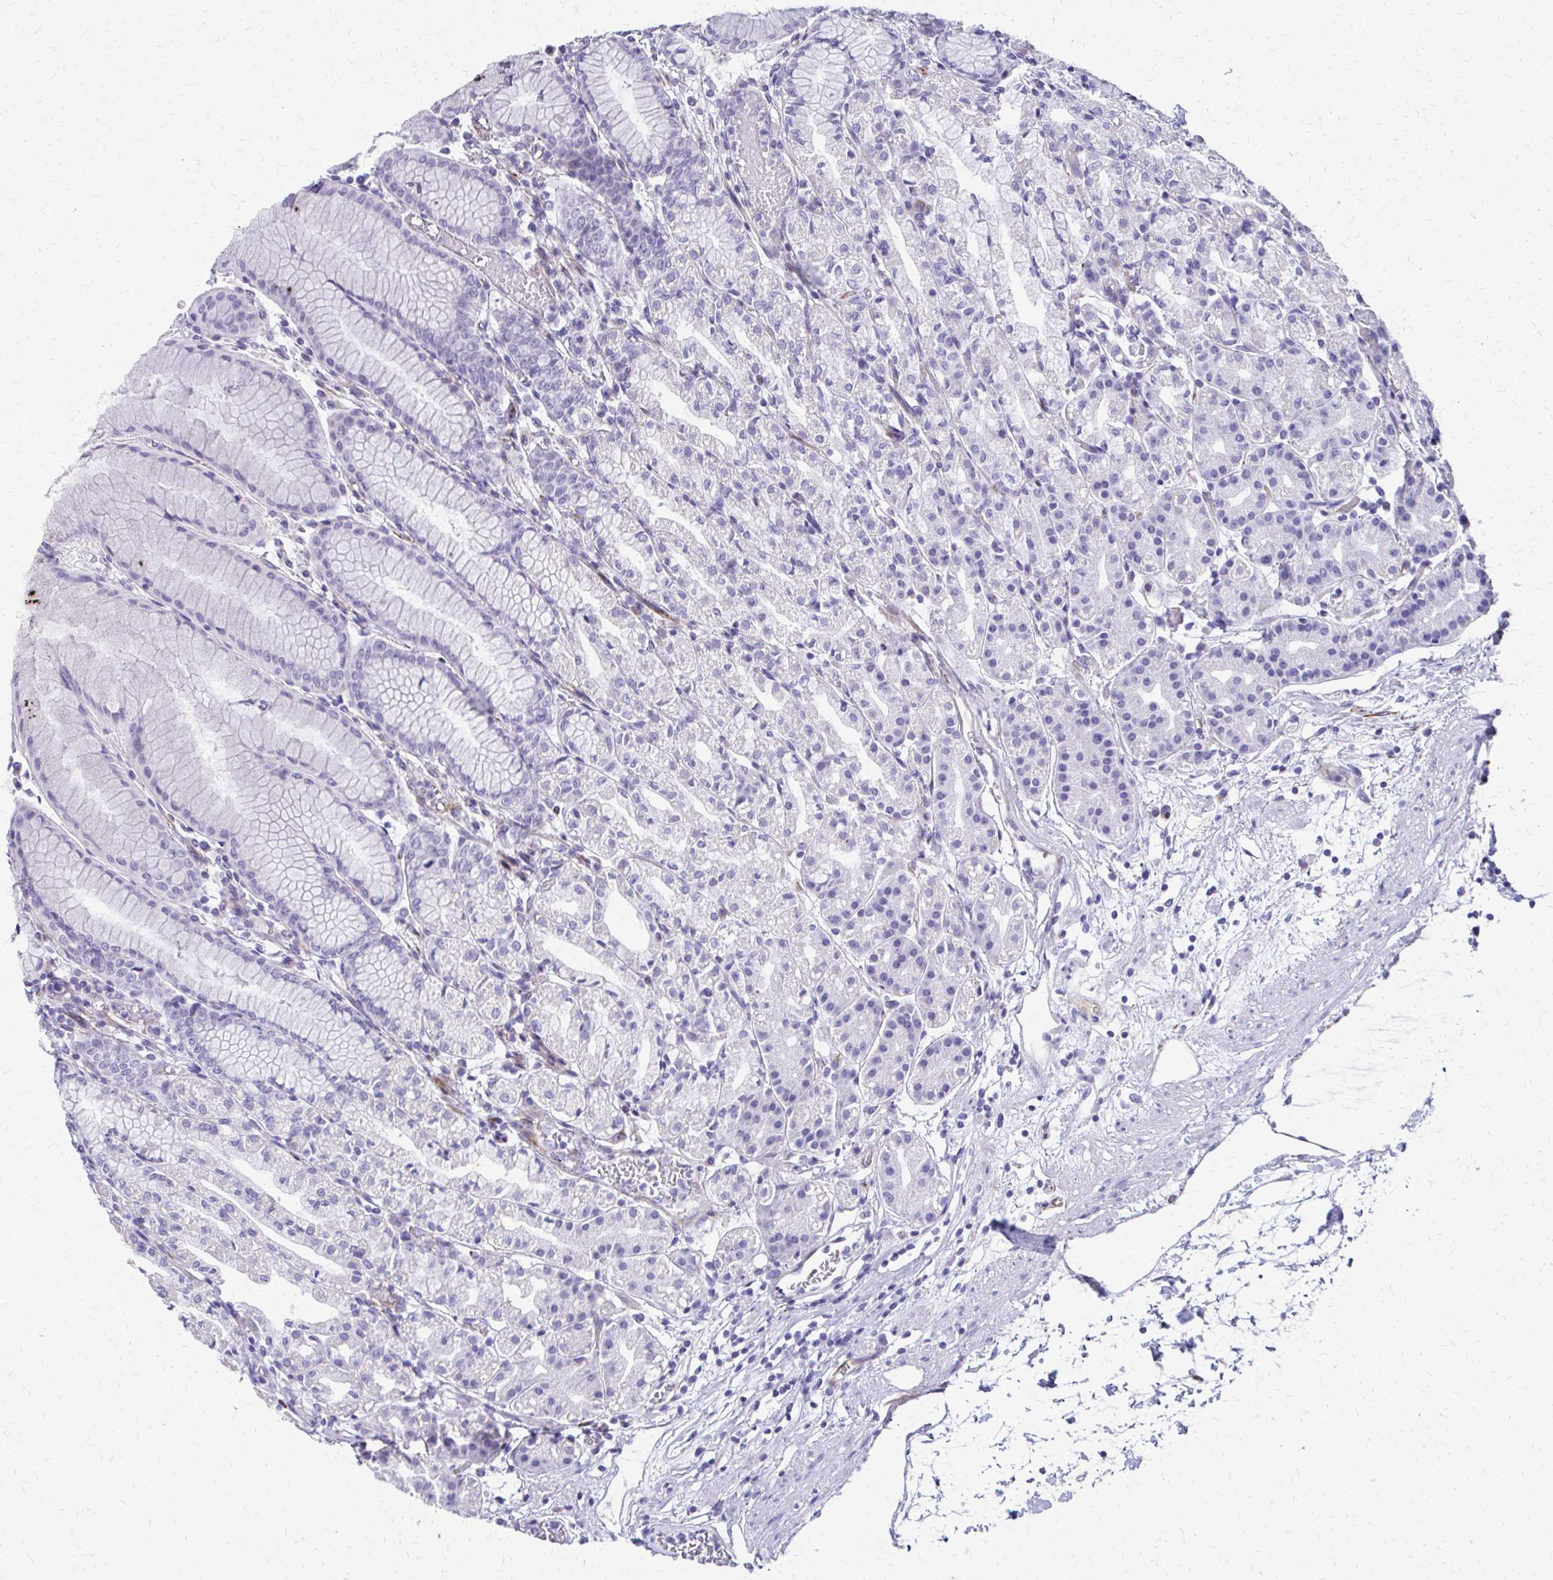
{"staining": {"intensity": "negative", "quantity": "none", "location": "none"}, "tissue": "stomach", "cell_type": "Glandular cells", "image_type": "normal", "snomed": [{"axis": "morphology", "description": "Normal tissue, NOS"}, {"axis": "topography", "description": "Stomach"}], "caption": "Protein analysis of normal stomach displays no significant expression in glandular cells.", "gene": "TRIM6", "patient": {"sex": "female", "age": 57}}